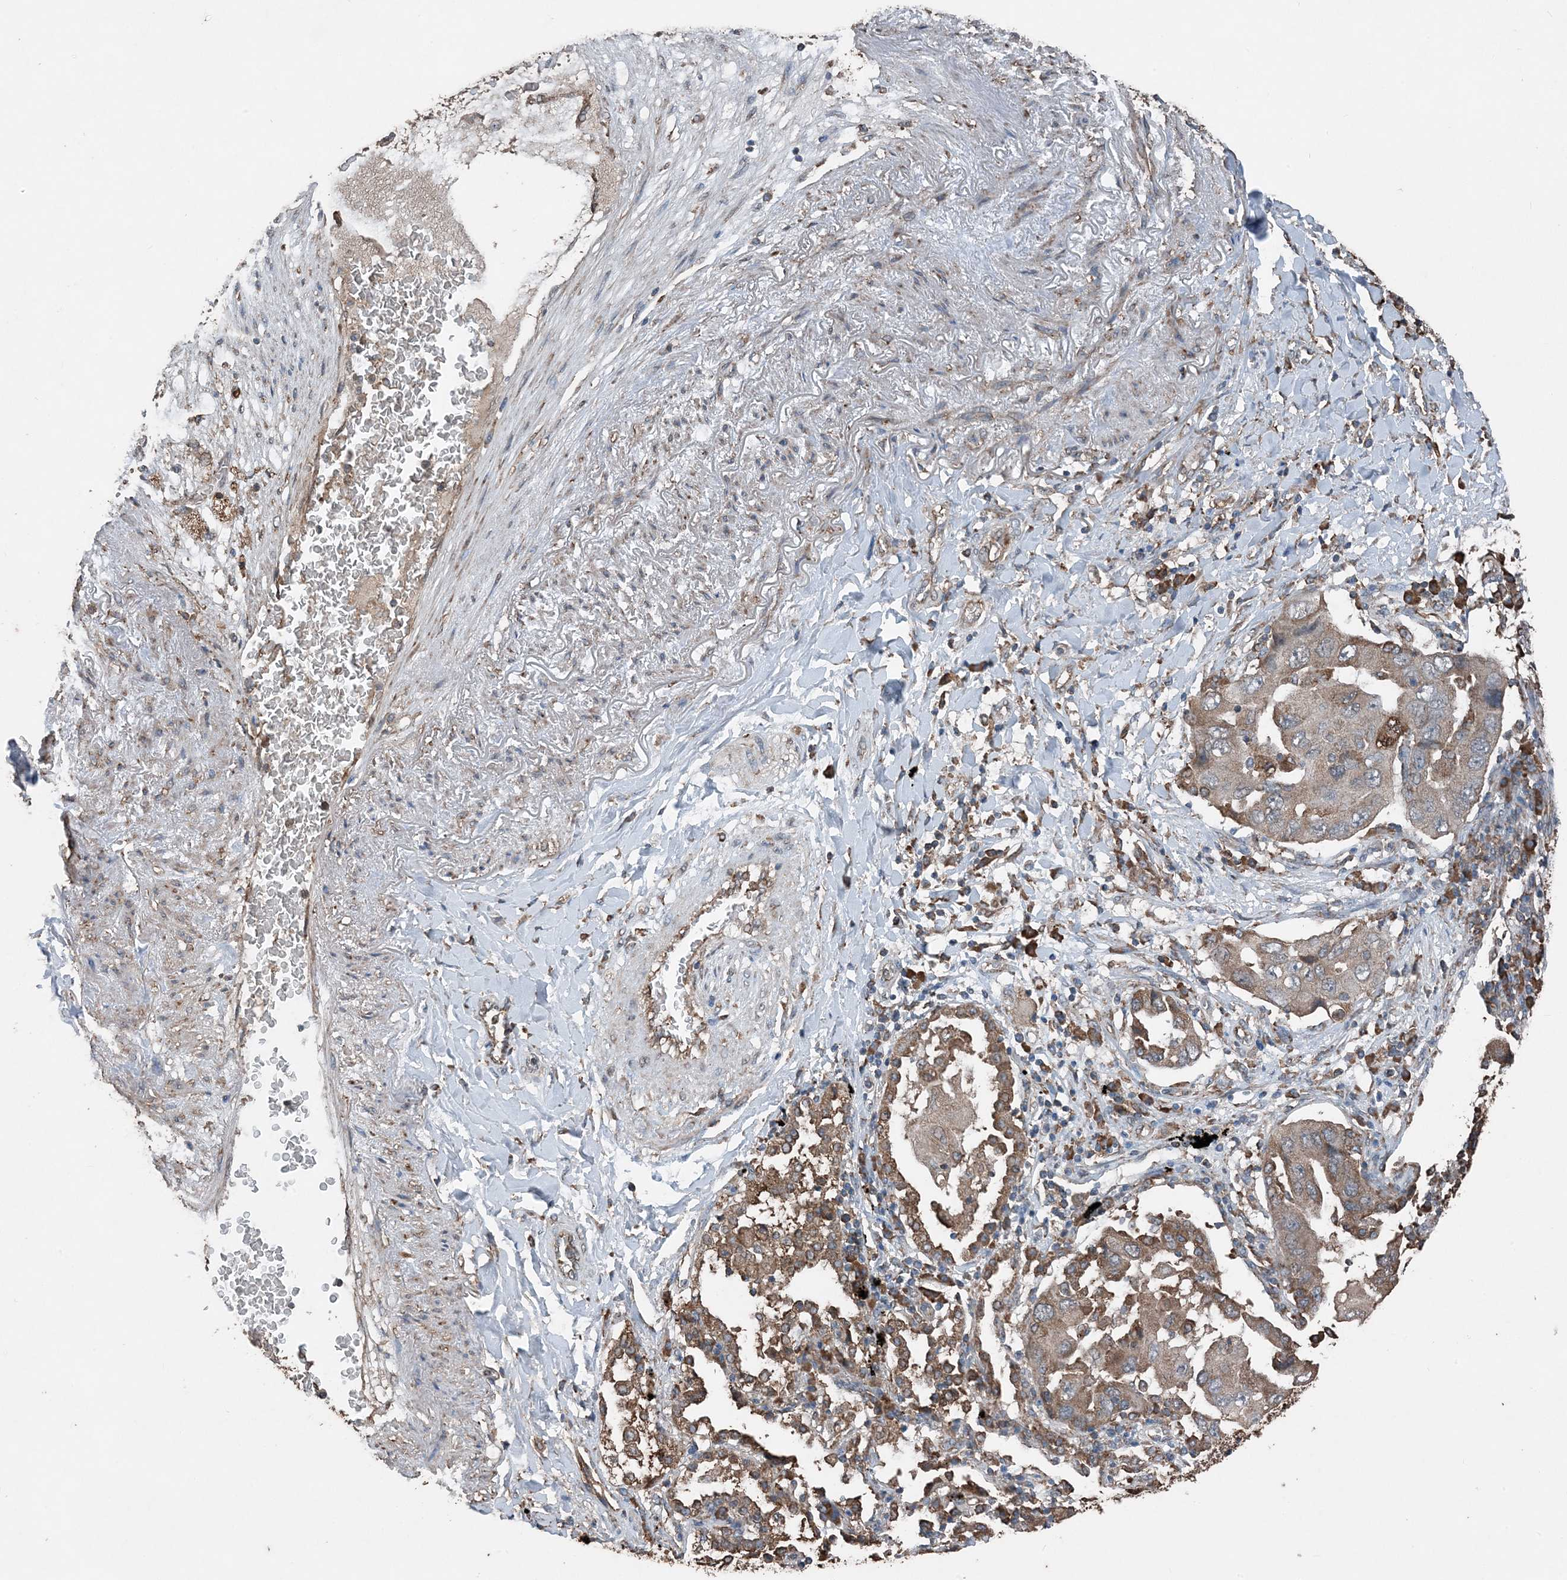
{"staining": {"intensity": "moderate", "quantity": "25%-75%", "location": "cytoplasmic/membranous"}, "tissue": "lung cancer", "cell_type": "Tumor cells", "image_type": "cancer", "snomed": [{"axis": "morphology", "description": "Adenocarcinoma, NOS"}, {"axis": "topography", "description": "Lung"}], "caption": "Protein expression analysis of human lung adenocarcinoma reveals moderate cytoplasmic/membranous positivity in approximately 25%-75% of tumor cells.", "gene": "PDIA6", "patient": {"sex": "female", "age": 65}}